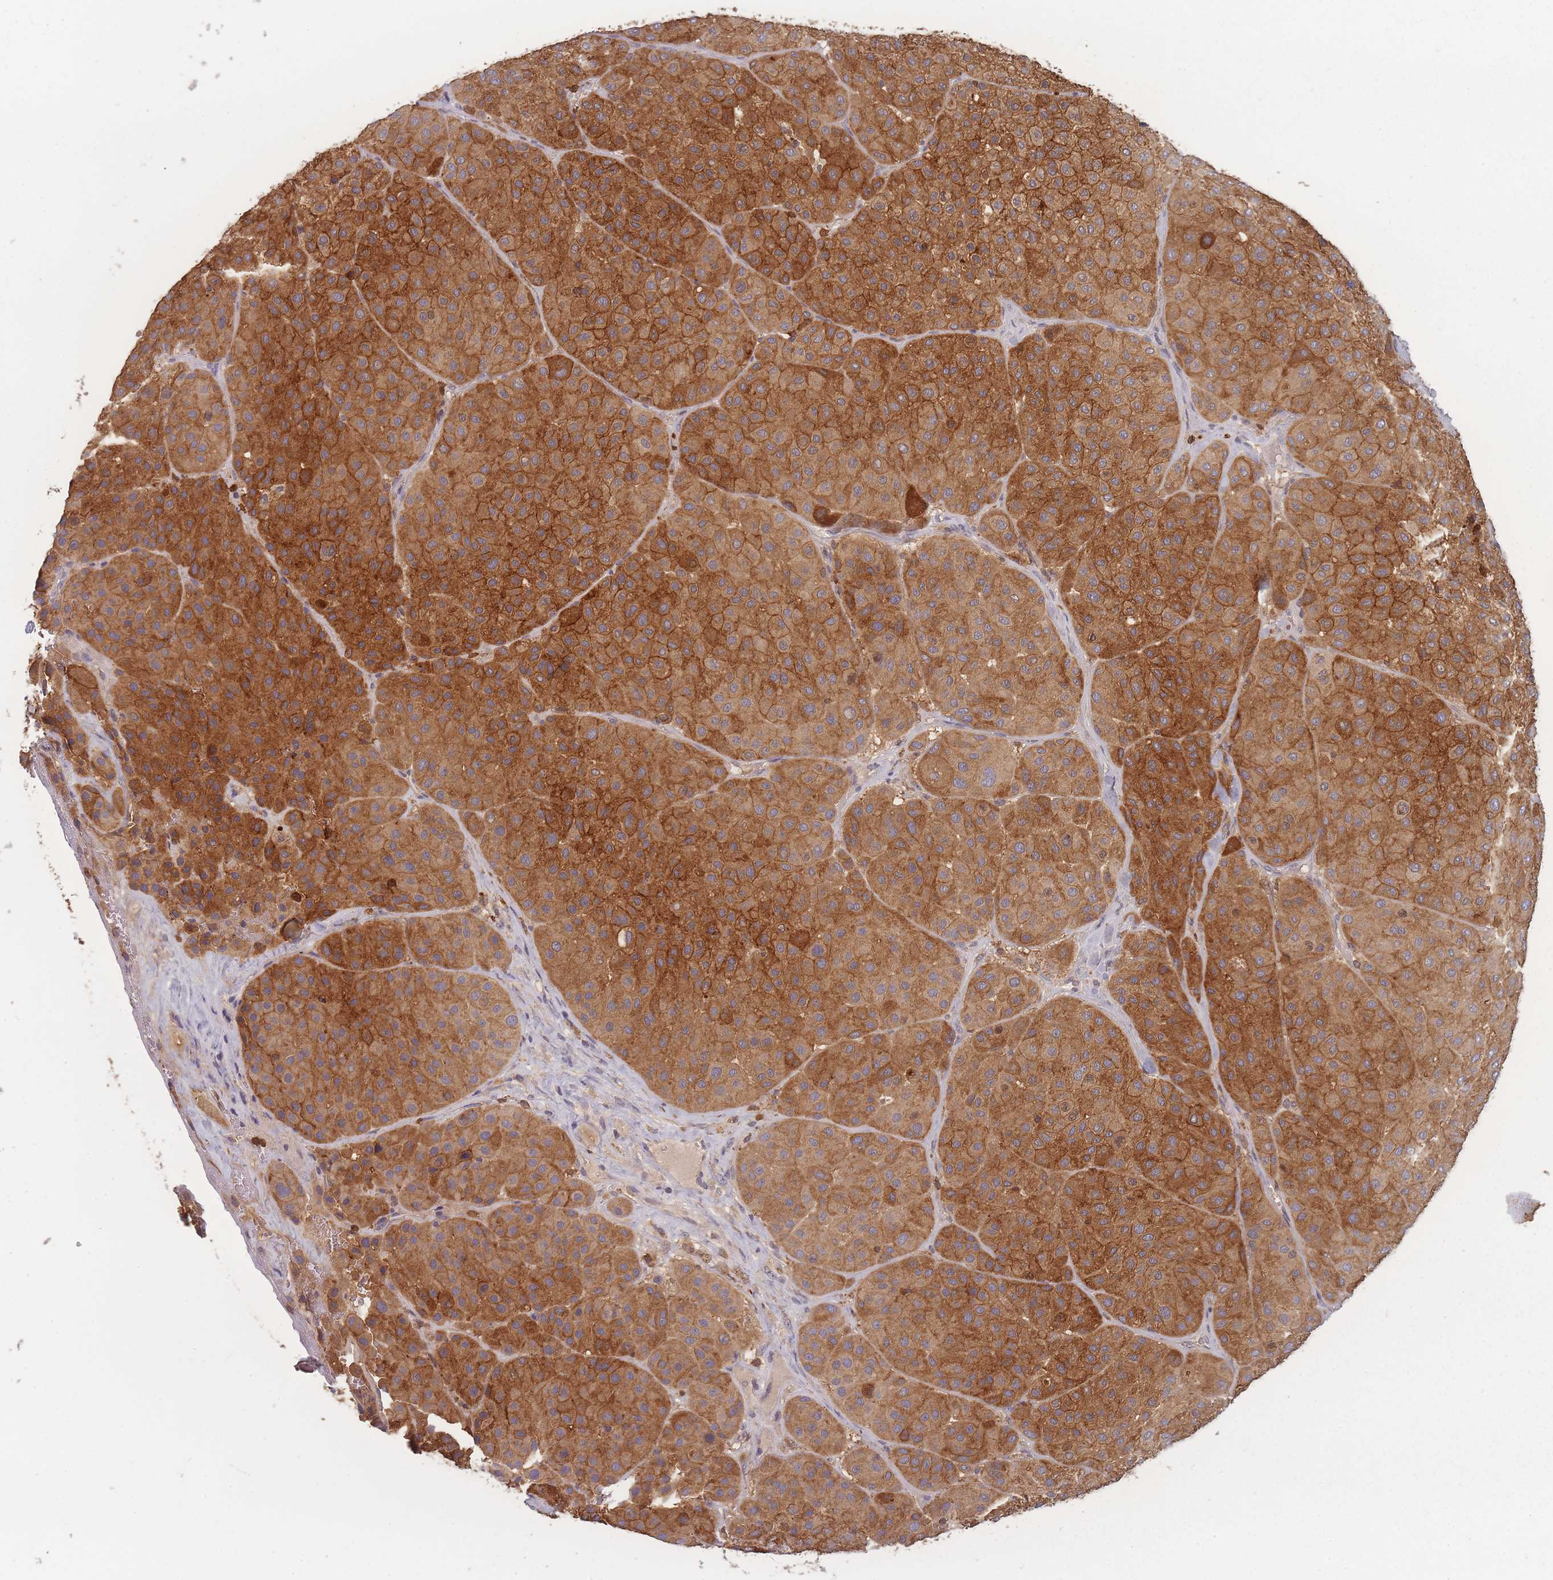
{"staining": {"intensity": "moderate", "quantity": ">75%", "location": "cytoplasmic/membranous"}, "tissue": "melanoma", "cell_type": "Tumor cells", "image_type": "cancer", "snomed": [{"axis": "morphology", "description": "Malignant melanoma, Metastatic site"}, {"axis": "topography", "description": "Smooth muscle"}], "caption": "Melanoma tissue shows moderate cytoplasmic/membranous staining in about >75% of tumor cells (Stains: DAB (3,3'-diaminobenzidine) in brown, nuclei in blue, Microscopy: brightfield microscopy at high magnification).", "gene": "BST1", "patient": {"sex": "male", "age": 41}}